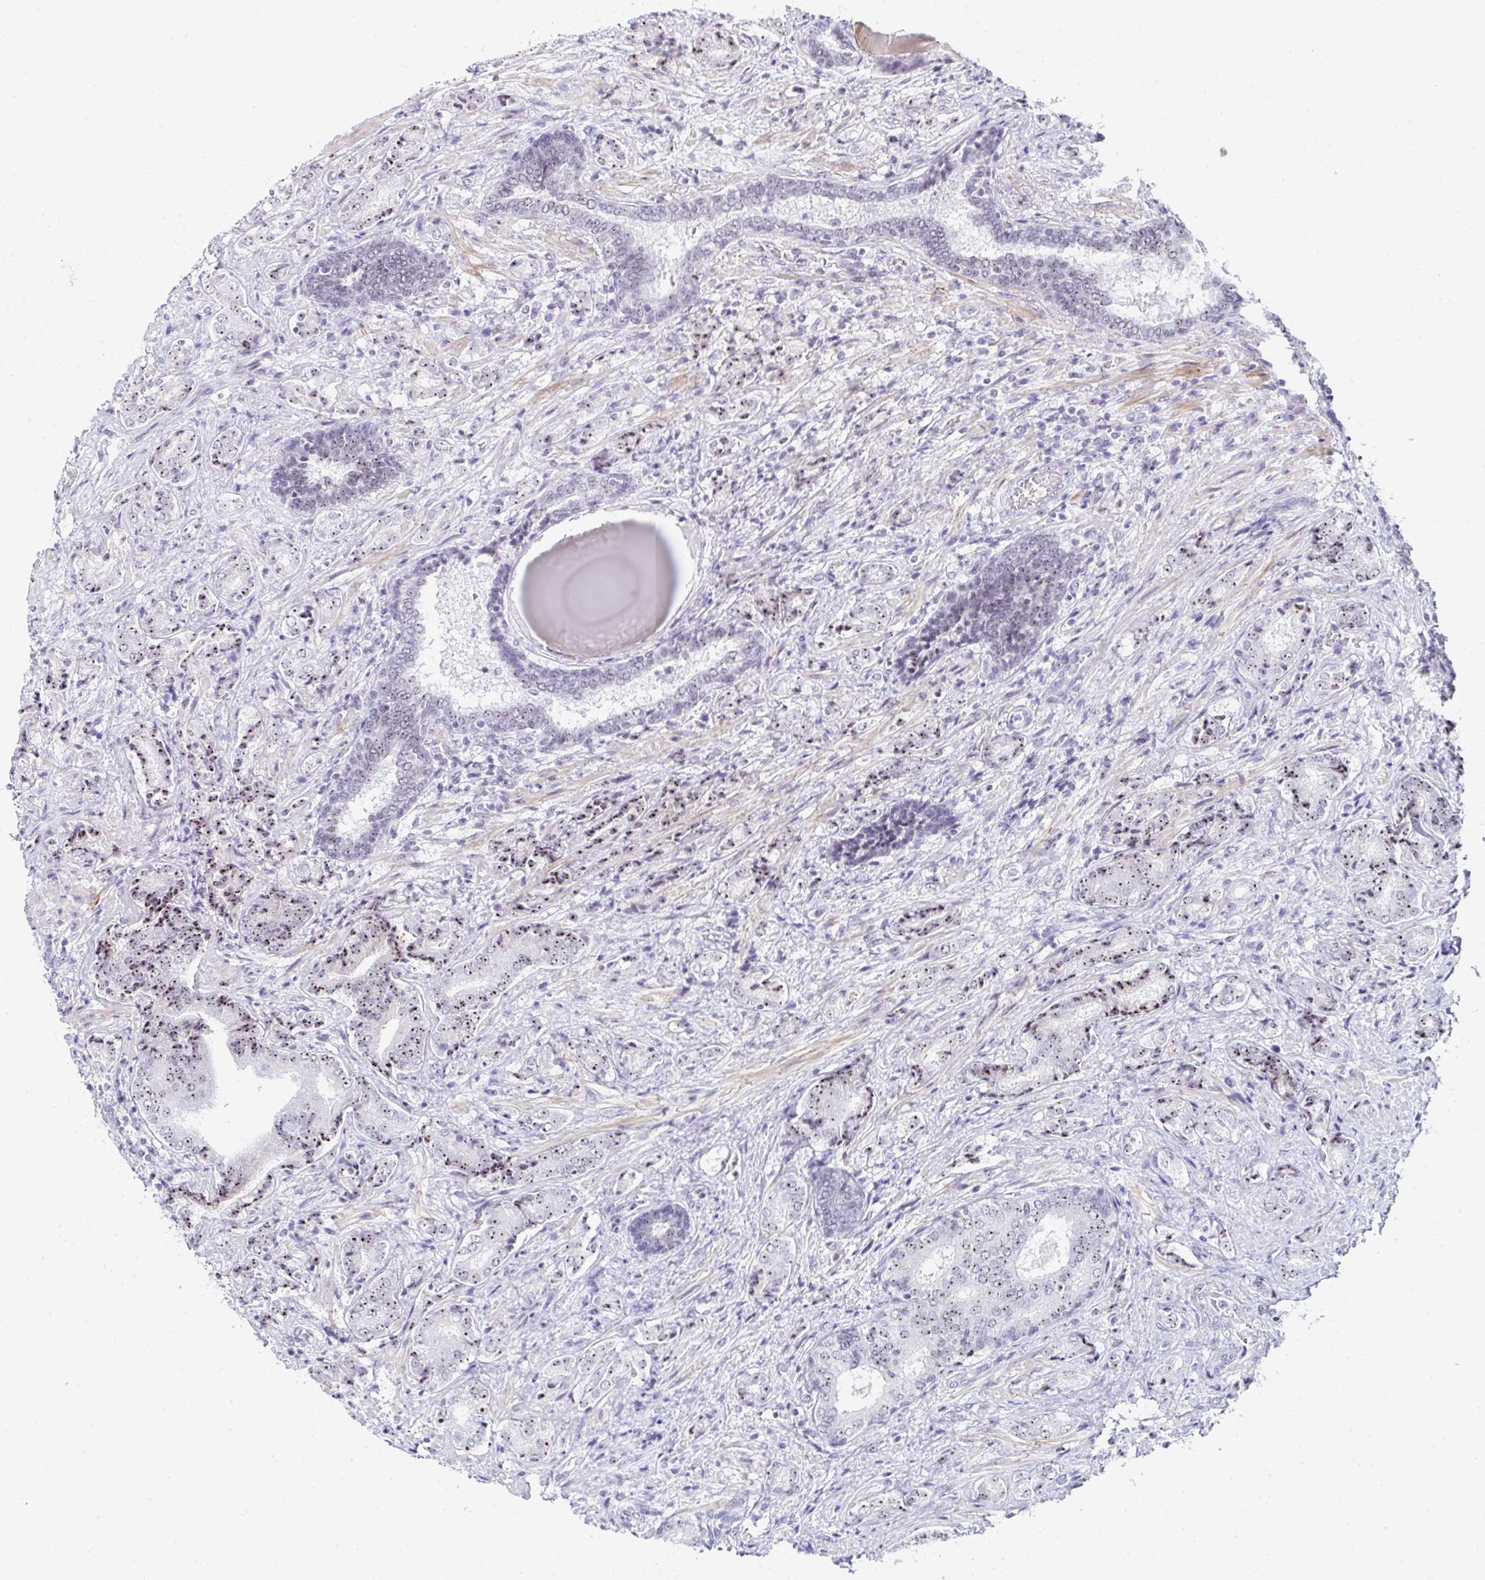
{"staining": {"intensity": "moderate", "quantity": ">75%", "location": "nuclear"}, "tissue": "prostate cancer", "cell_type": "Tumor cells", "image_type": "cancer", "snomed": [{"axis": "morphology", "description": "Adenocarcinoma, High grade"}, {"axis": "topography", "description": "Prostate"}], "caption": "The photomicrograph demonstrates a brown stain indicating the presence of a protein in the nuclear of tumor cells in prostate adenocarcinoma (high-grade).", "gene": "NOP10", "patient": {"sex": "male", "age": 62}}